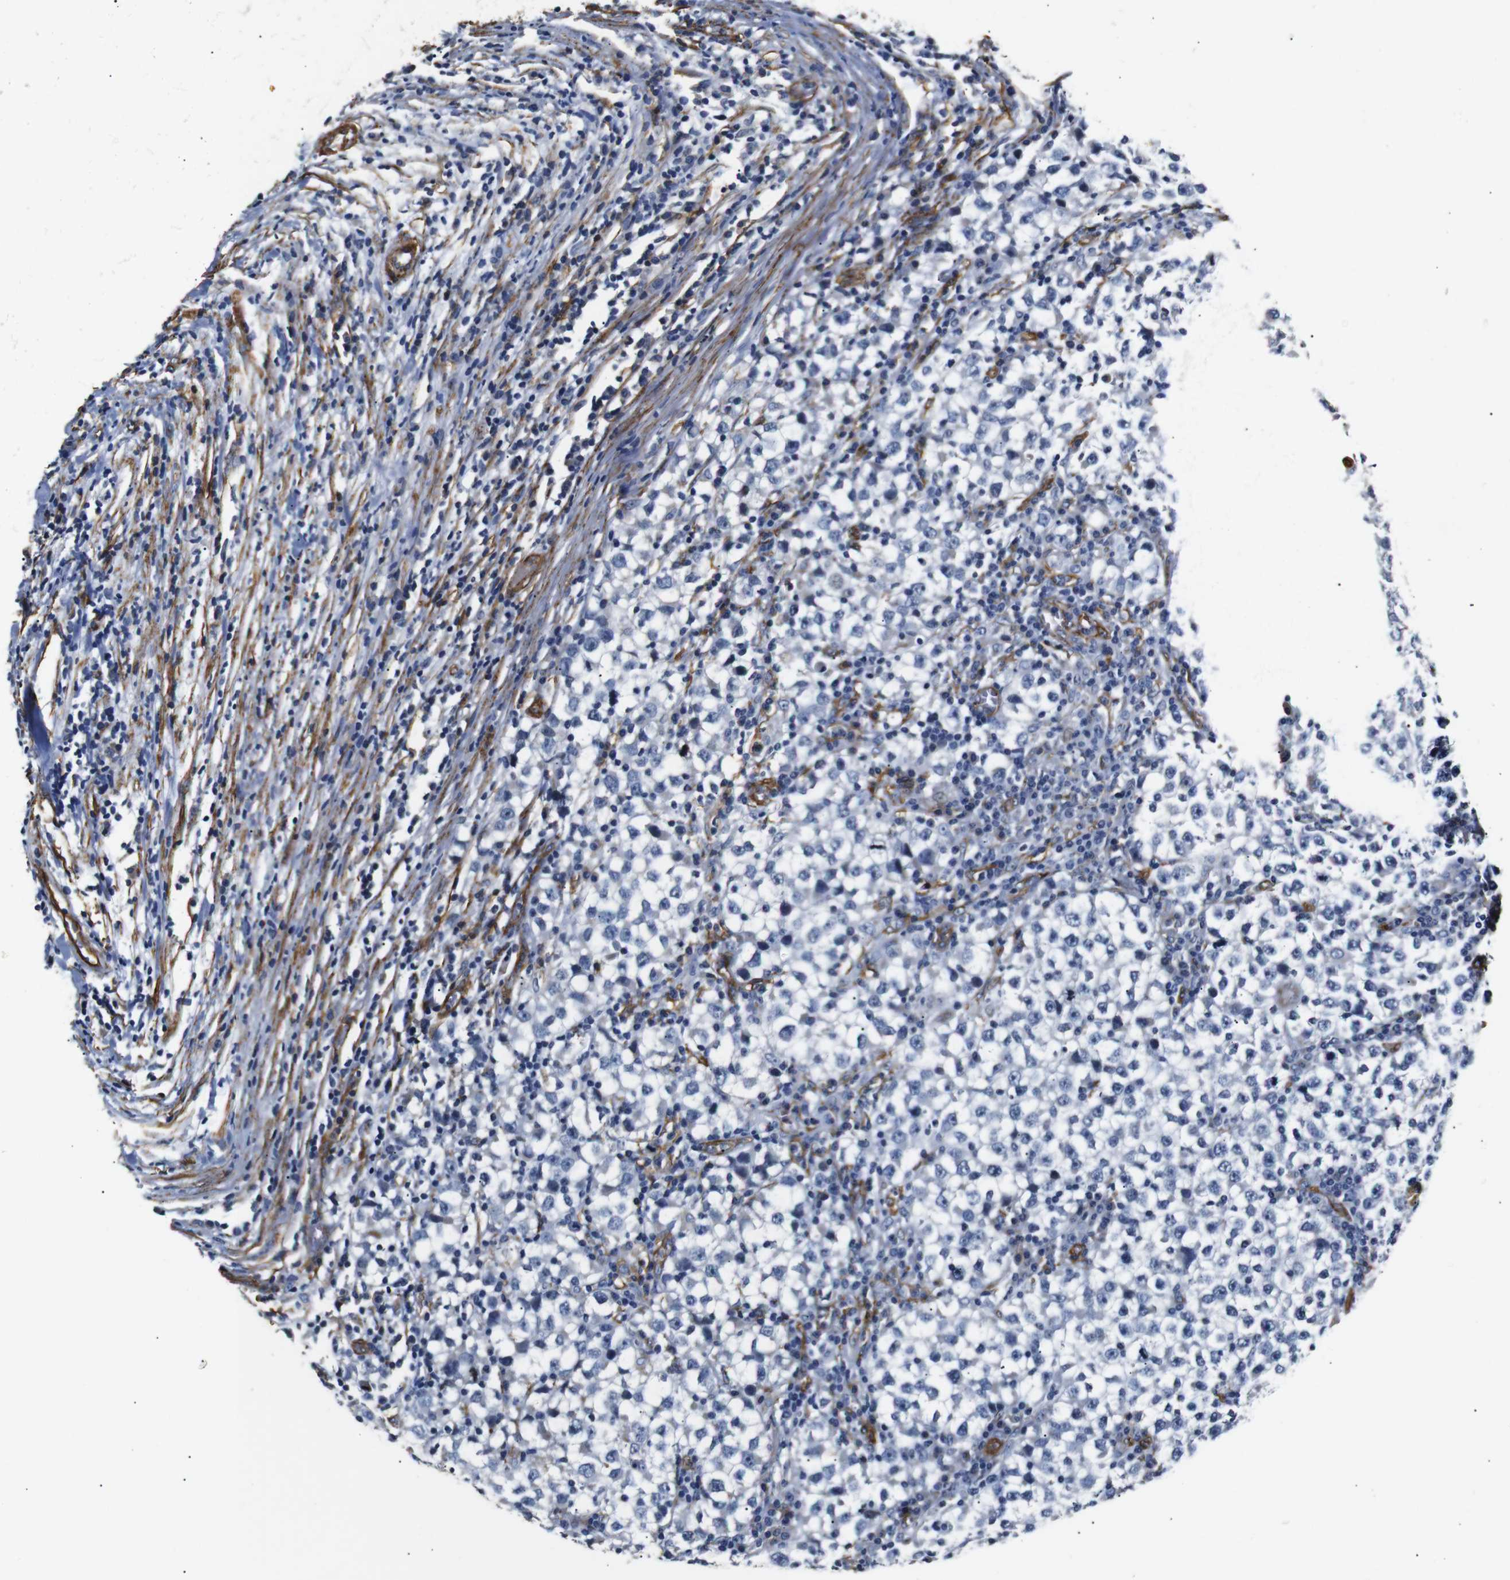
{"staining": {"intensity": "negative", "quantity": "none", "location": "none"}, "tissue": "testis cancer", "cell_type": "Tumor cells", "image_type": "cancer", "snomed": [{"axis": "morphology", "description": "Seminoma, NOS"}, {"axis": "topography", "description": "Testis"}], "caption": "The photomicrograph displays no significant staining in tumor cells of testis cancer.", "gene": "CAV2", "patient": {"sex": "male", "age": 65}}